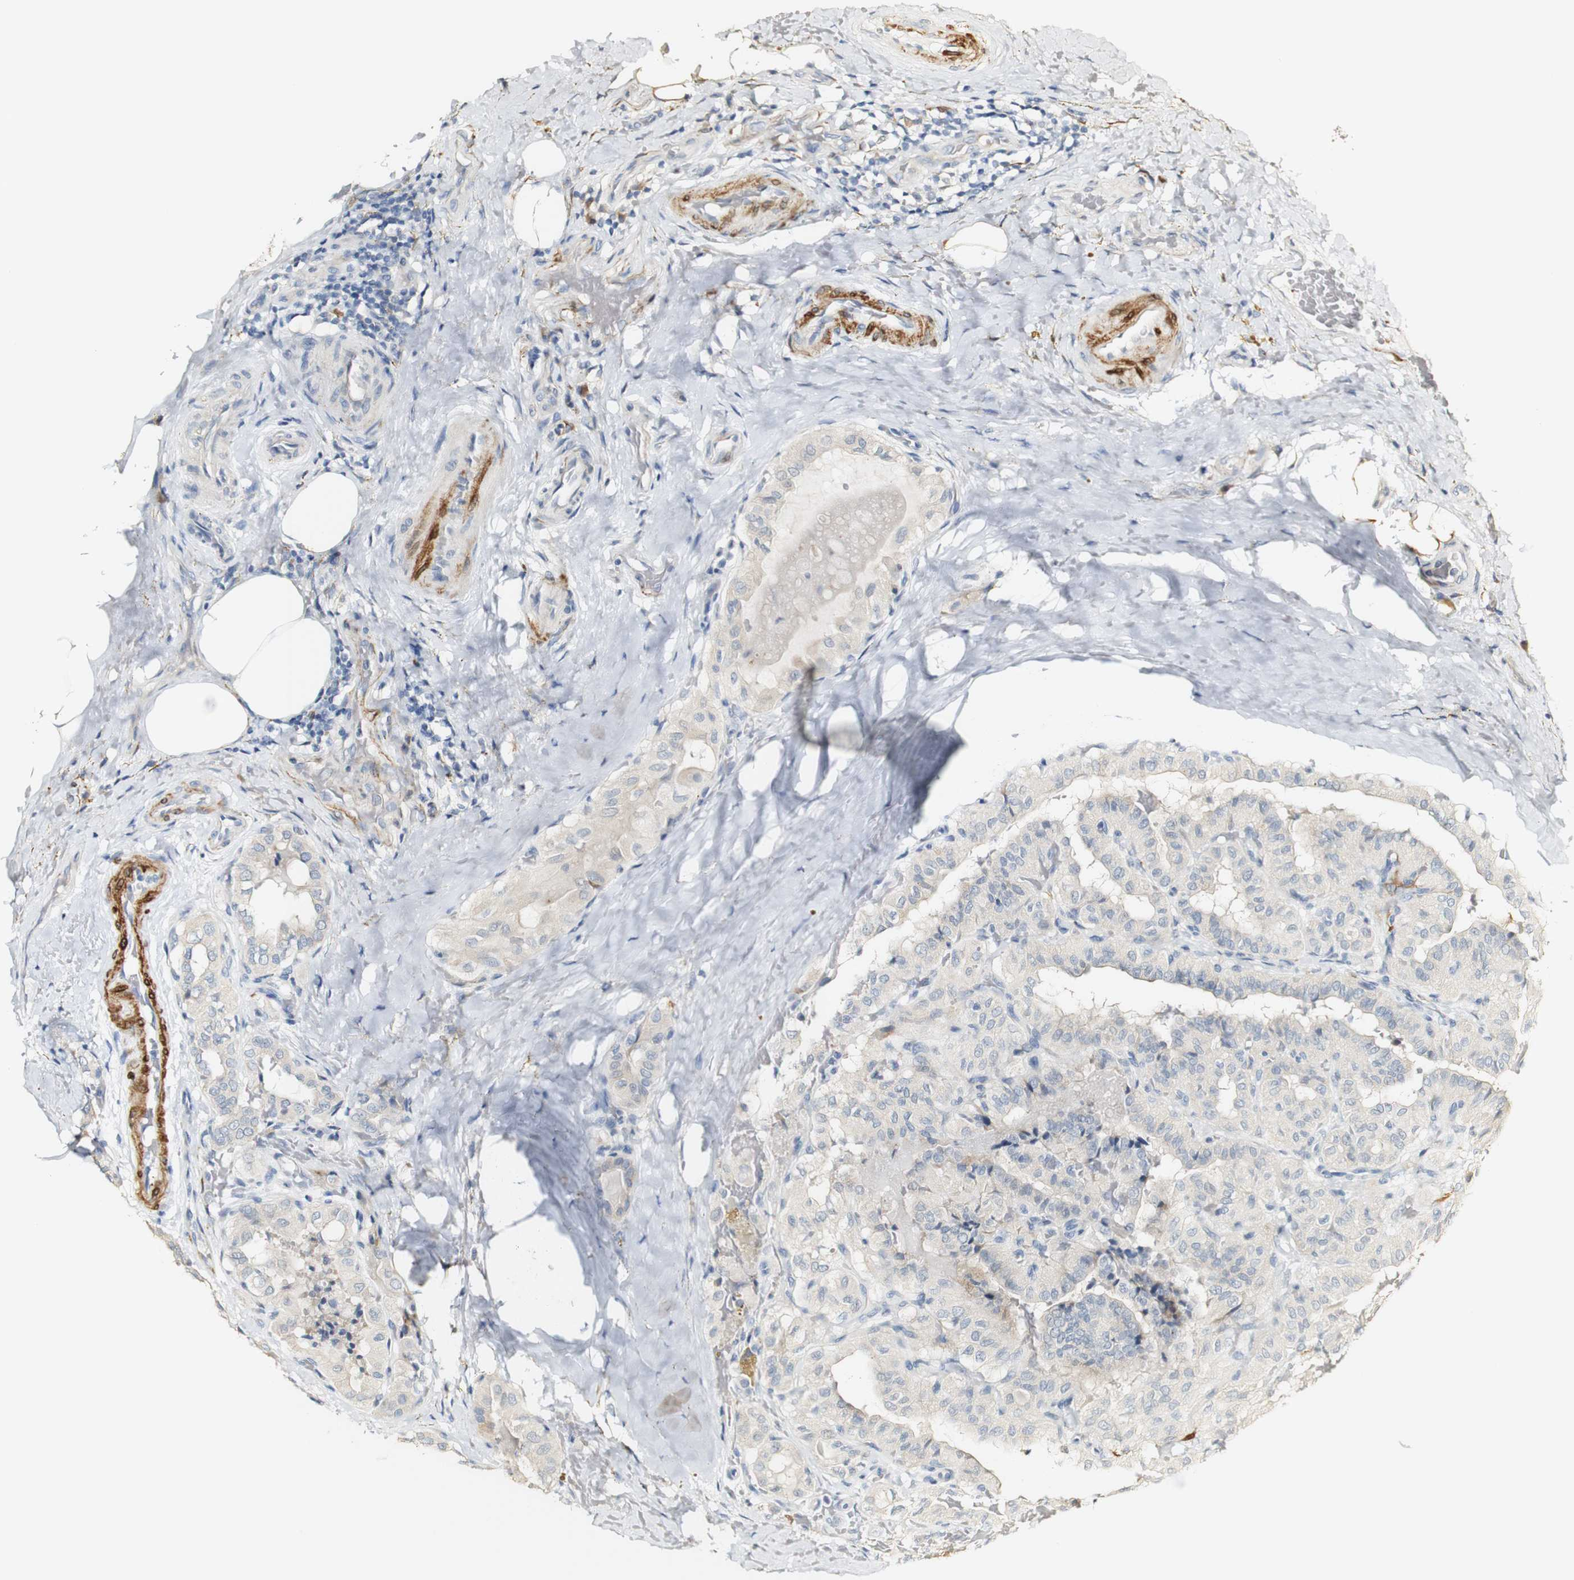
{"staining": {"intensity": "negative", "quantity": "none", "location": "none"}, "tissue": "thyroid cancer", "cell_type": "Tumor cells", "image_type": "cancer", "snomed": [{"axis": "morphology", "description": "Papillary adenocarcinoma, NOS"}, {"axis": "topography", "description": "Thyroid gland"}], "caption": "A high-resolution micrograph shows IHC staining of thyroid cancer (papillary adenocarcinoma), which shows no significant staining in tumor cells. The staining is performed using DAB (3,3'-diaminobenzidine) brown chromogen with nuclei counter-stained in using hematoxylin.", "gene": "FMO3", "patient": {"sex": "male", "age": 77}}